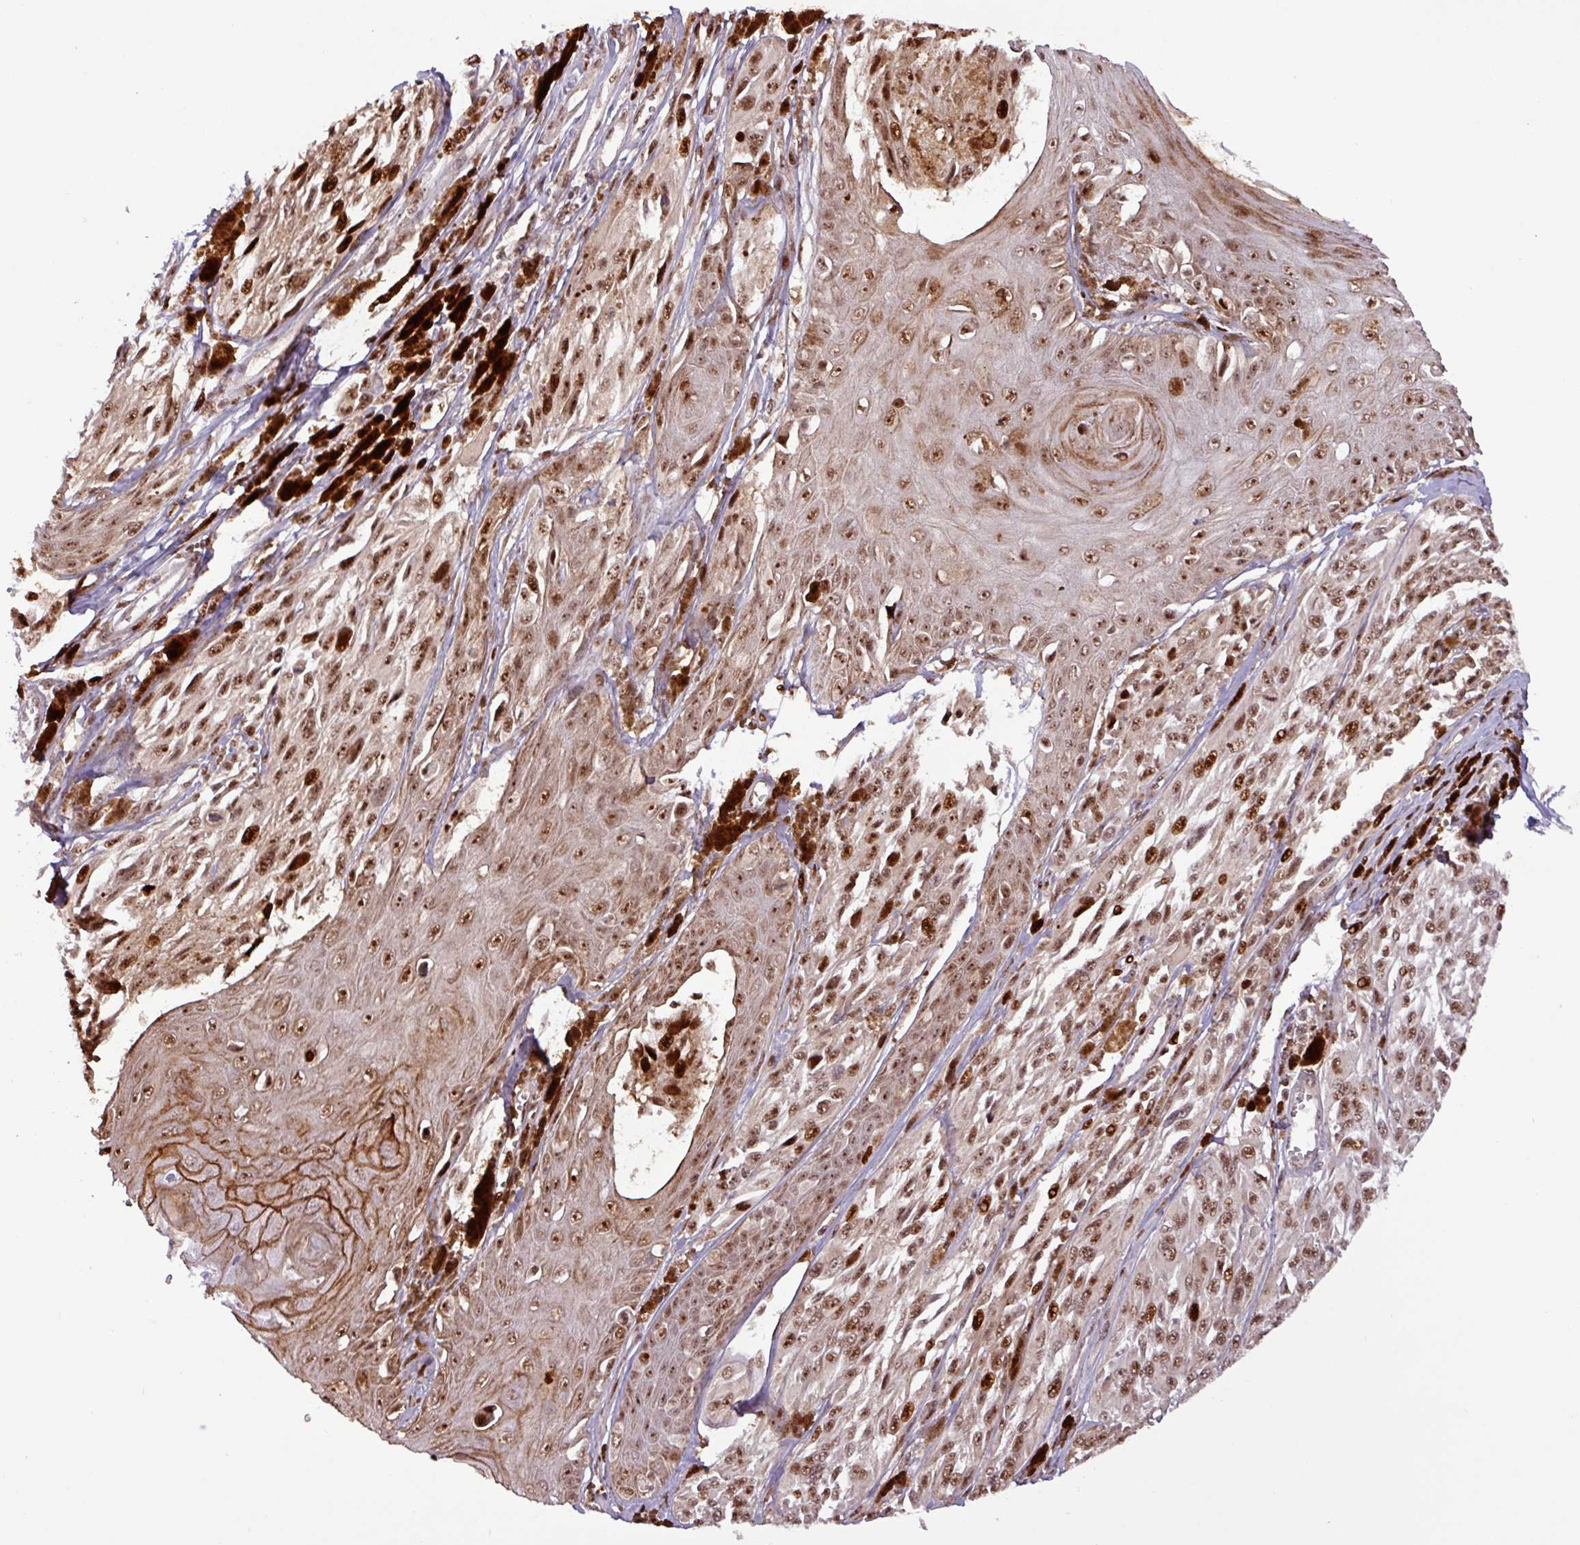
{"staining": {"intensity": "moderate", "quantity": ">75%", "location": "nuclear"}, "tissue": "melanoma", "cell_type": "Tumor cells", "image_type": "cancer", "snomed": [{"axis": "morphology", "description": "Malignant melanoma, NOS"}, {"axis": "topography", "description": "Skin"}], "caption": "An immunohistochemistry photomicrograph of neoplastic tissue is shown. Protein staining in brown highlights moderate nuclear positivity in melanoma within tumor cells.", "gene": "SLC22A24", "patient": {"sex": "male", "age": 94}}